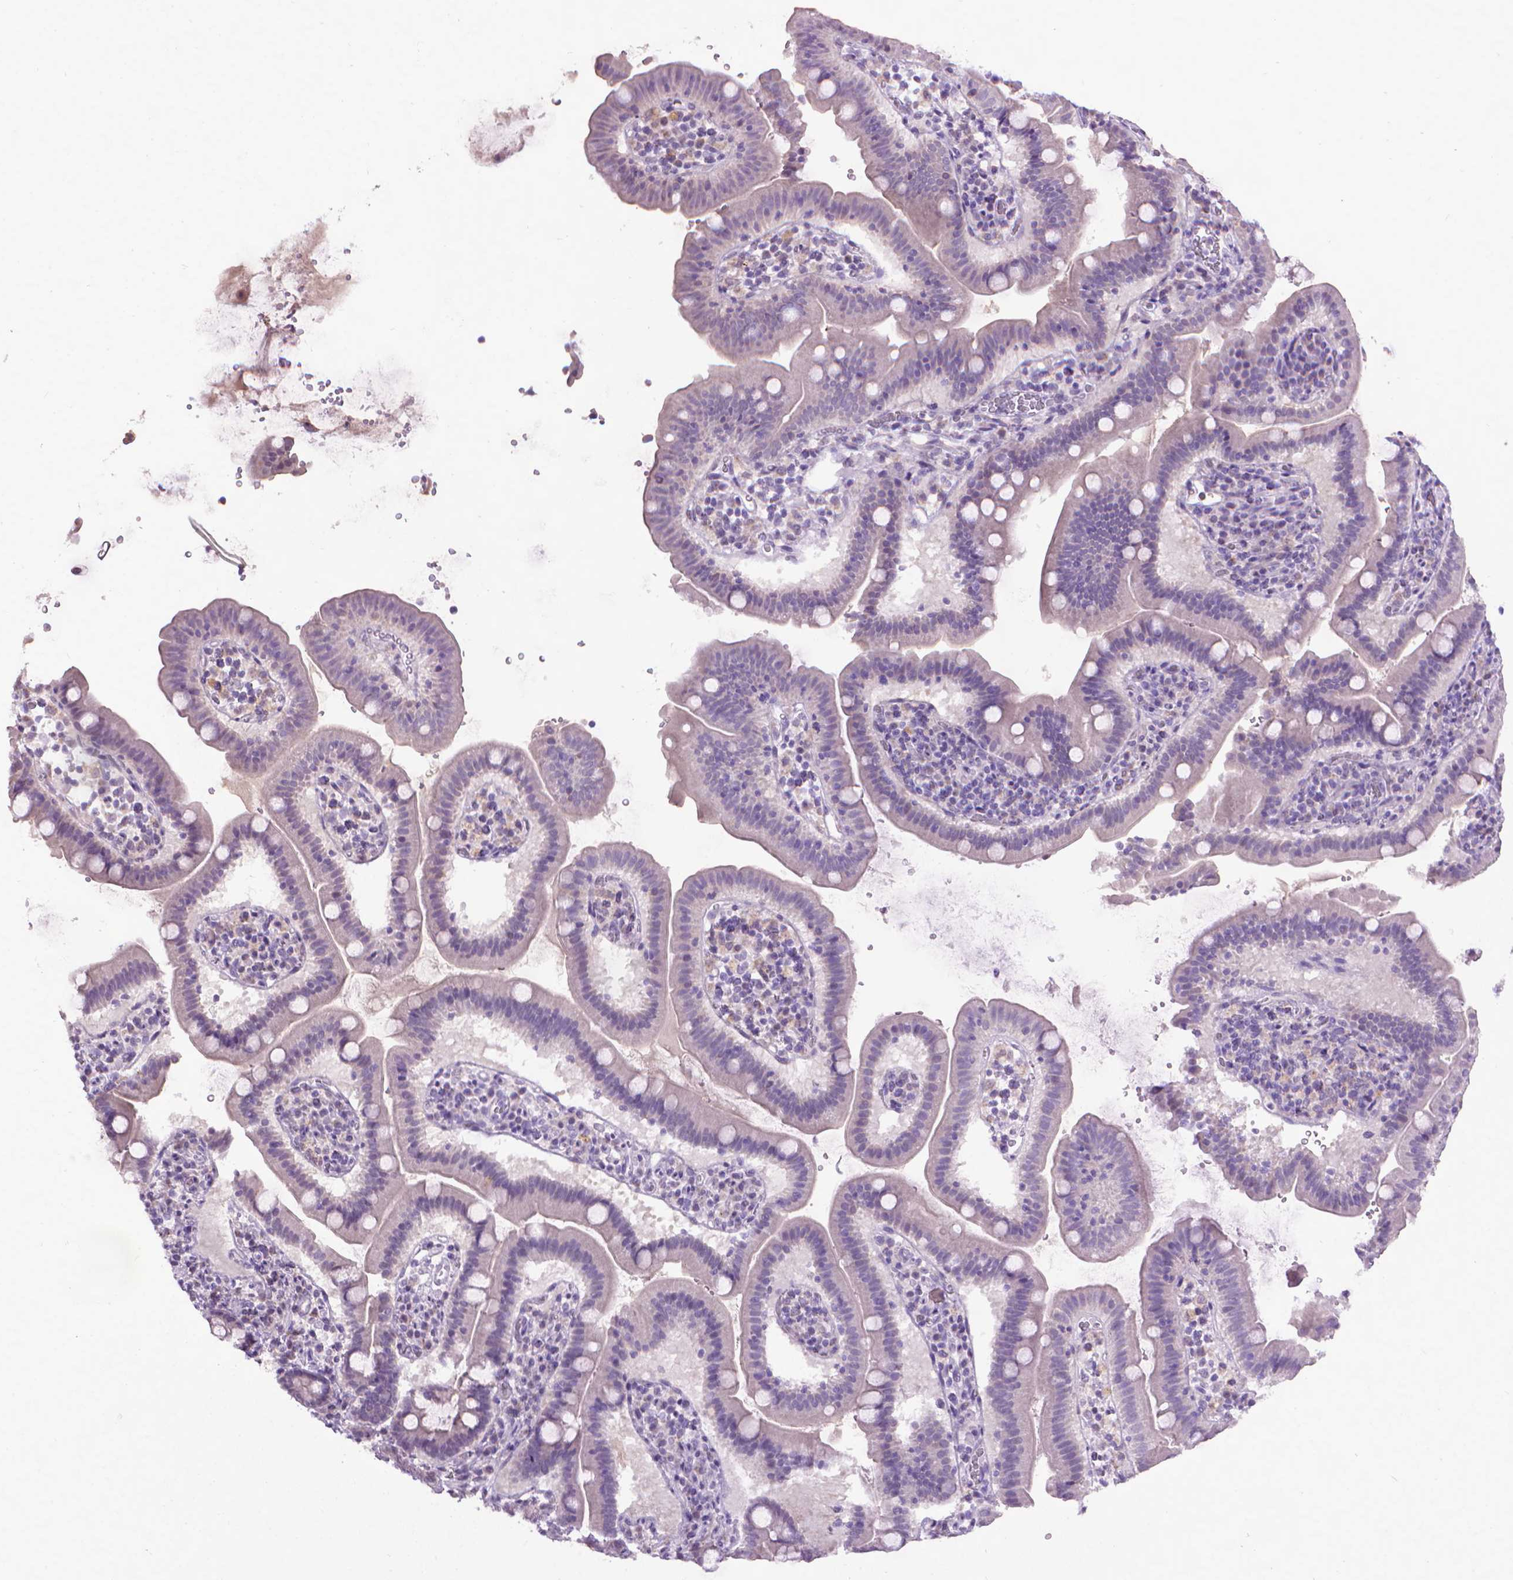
{"staining": {"intensity": "negative", "quantity": "none", "location": "none"}, "tissue": "small intestine", "cell_type": "Glandular cells", "image_type": "normal", "snomed": [{"axis": "morphology", "description": "Normal tissue, NOS"}, {"axis": "topography", "description": "Small intestine"}], "caption": "A histopathology image of small intestine stained for a protein displays no brown staining in glandular cells. (DAB (3,3'-diaminobenzidine) immunohistochemistry with hematoxylin counter stain).", "gene": "KMO", "patient": {"sex": "male", "age": 26}}